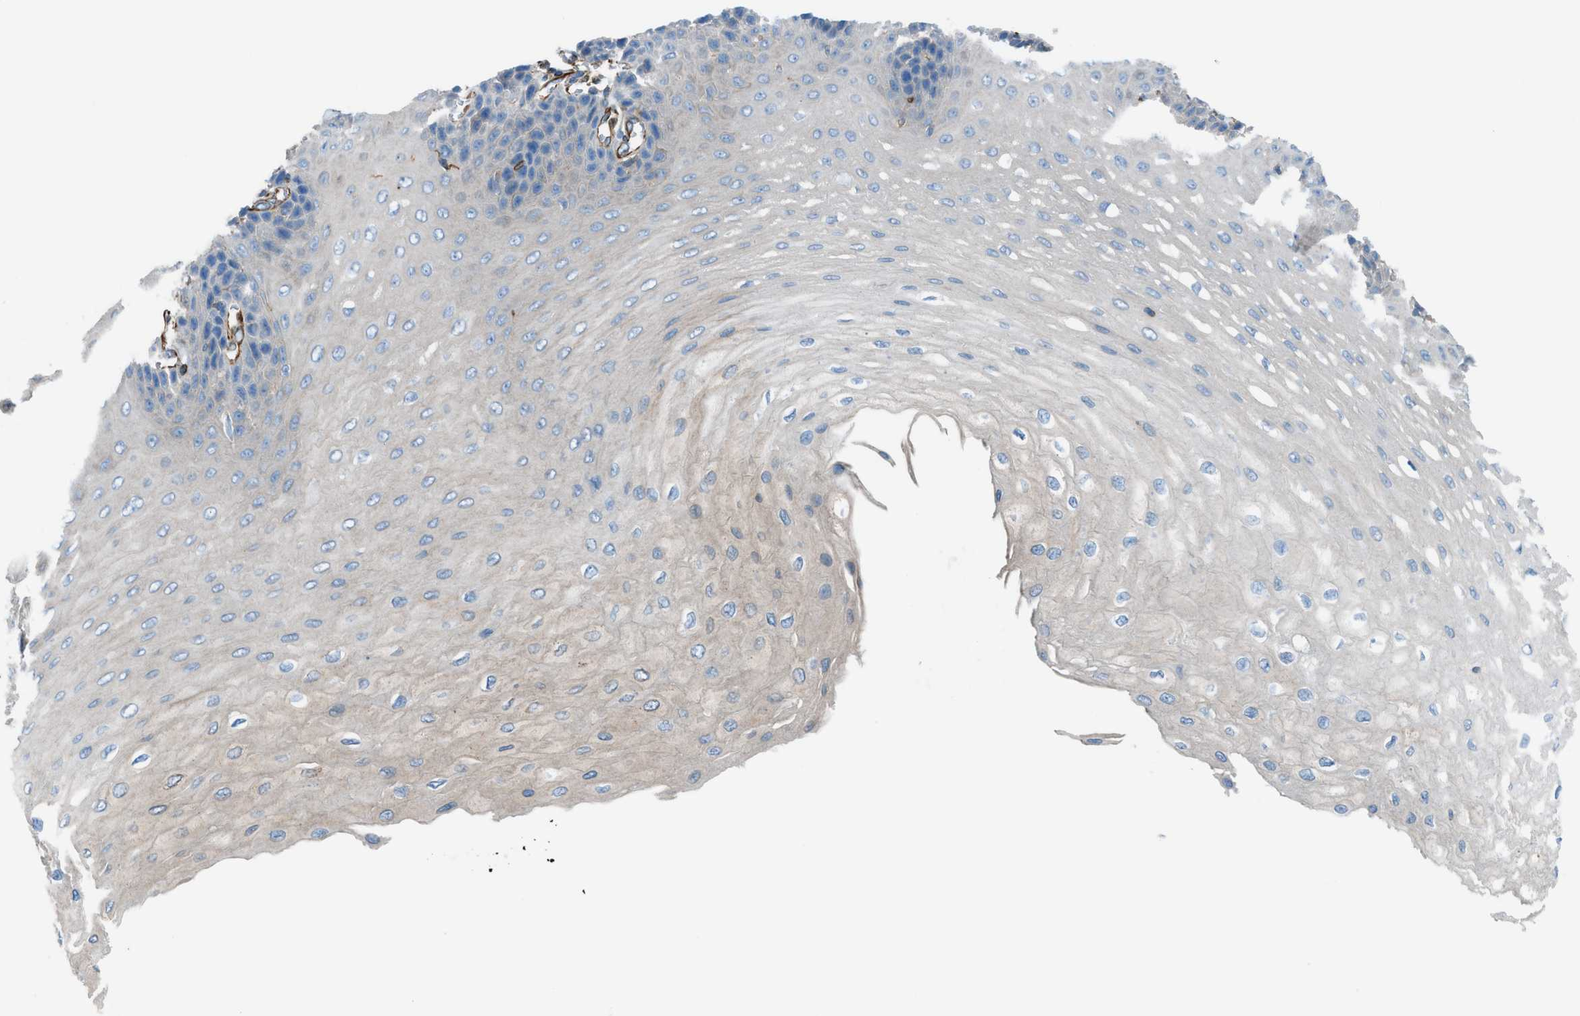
{"staining": {"intensity": "weak", "quantity": "<25%", "location": "cytoplasmic/membranous"}, "tissue": "esophagus", "cell_type": "Squamous epithelial cells", "image_type": "normal", "snomed": [{"axis": "morphology", "description": "Normal tissue, NOS"}, {"axis": "topography", "description": "Esophagus"}], "caption": "IHC photomicrograph of normal esophagus: human esophagus stained with DAB (3,3'-diaminobenzidine) demonstrates no significant protein positivity in squamous epithelial cells. (IHC, brightfield microscopy, high magnification).", "gene": "CABP7", "patient": {"sex": "female", "age": 72}}